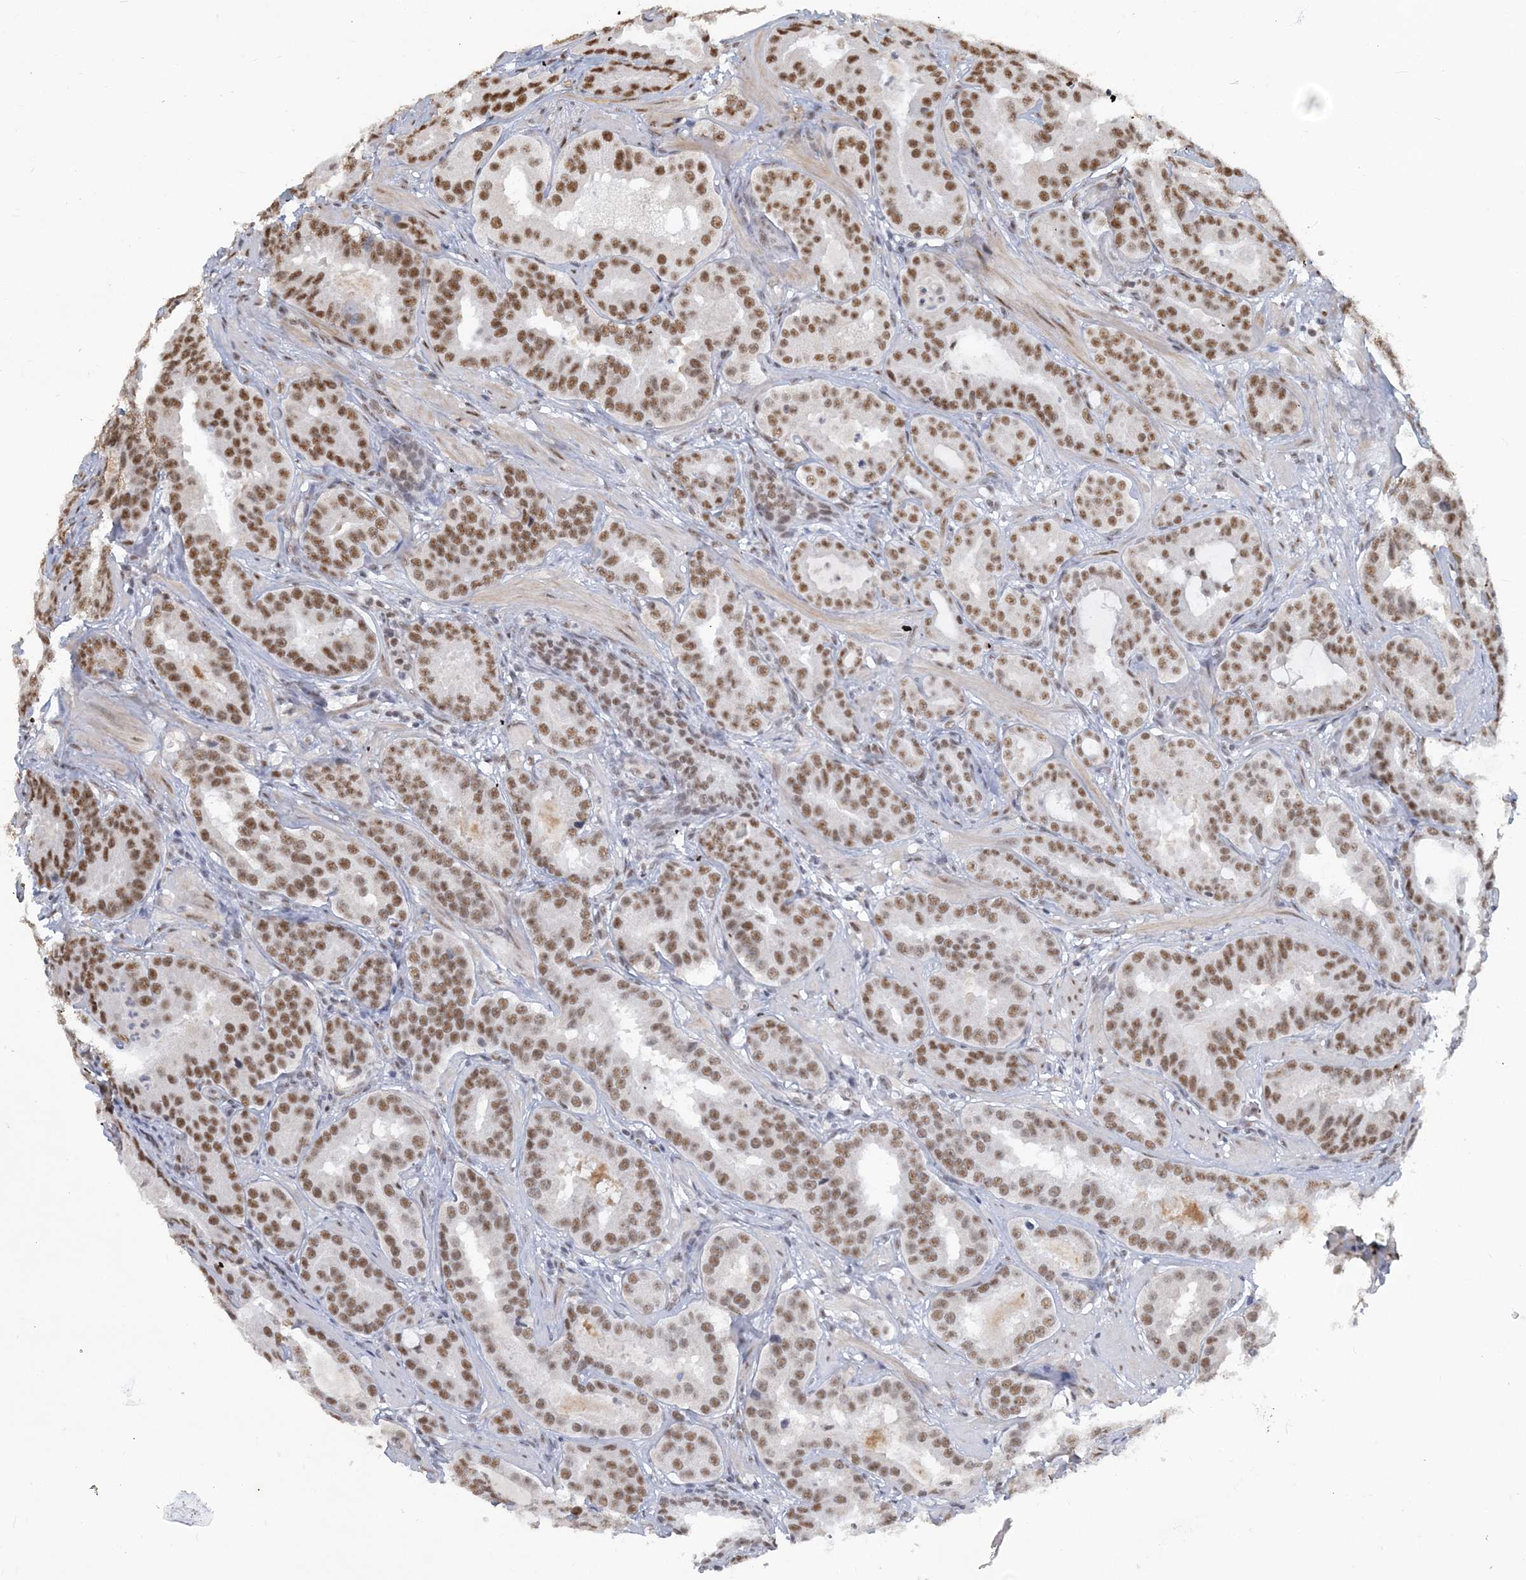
{"staining": {"intensity": "strong", "quantity": ">75%", "location": "nuclear"}, "tissue": "prostate cancer", "cell_type": "Tumor cells", "image_type": "cancer", "snomed": [{"axis": "morphology", "description": "Adenocarcinoma, Low grade"}, {"axis": "topography", "description": "Prostate"}], "caption": "Human prostate cancer (low-grade adenocarcinoma) stained for a protein (brown) displays strong nuclear positive positivity in approximately >75% of tumor cells.", "gene": "PLRG1", "patient": {"sex": "male", "age": 59}}